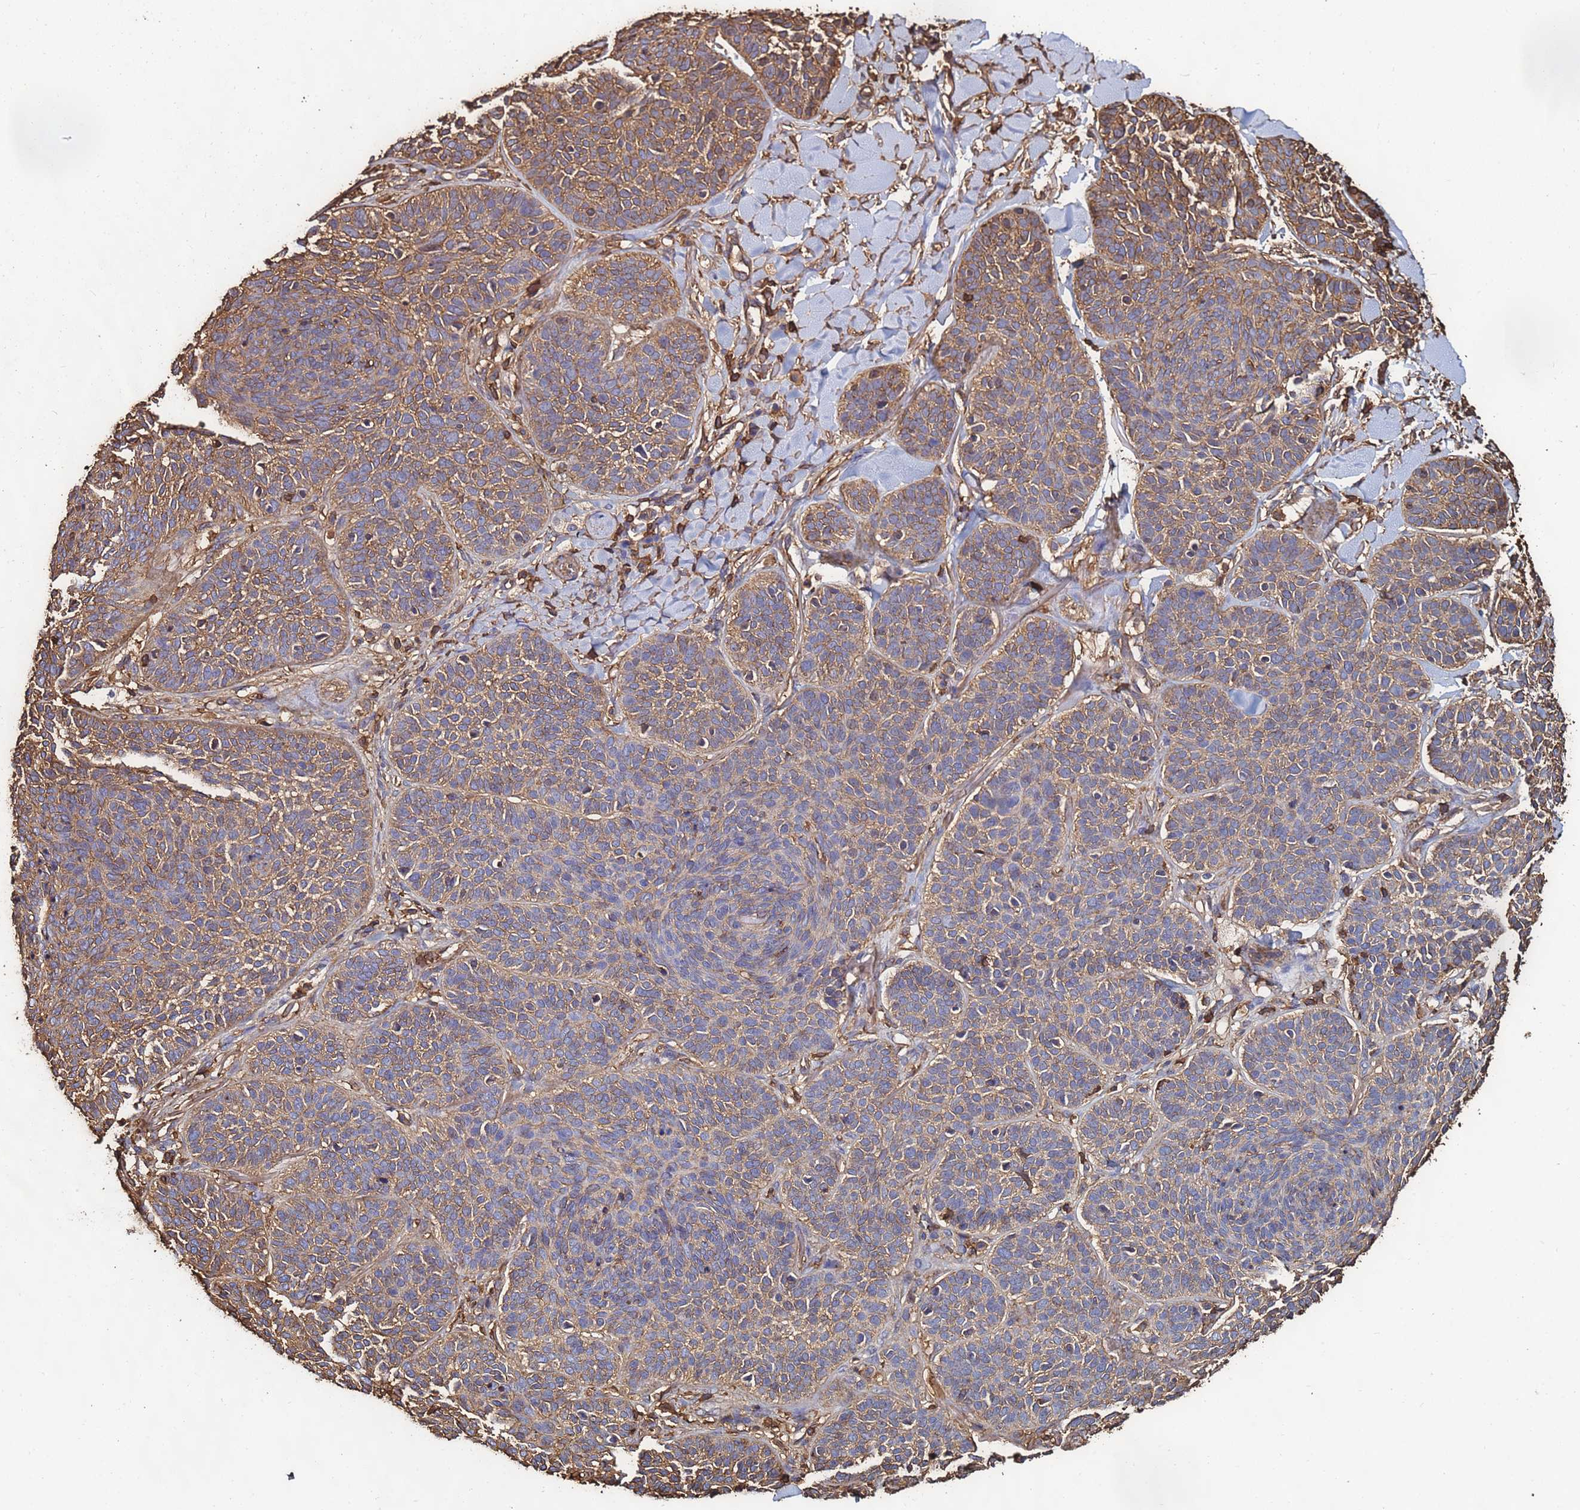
{"staining": {"intensity": "moderate", "quantity": "25%-75%", "location": "cytoplasmic/membranous"}, "tissue": "skin cancer", "cell_type": "Tumor cells", "image_type": "cancer", "snomed": [{"axis": "morphology", "description": "Basal cell carcinoma"}, {"axis": "topography", "description": "Skin"}], "caption": "The micrograph shows a brown stain indicating the presence of a protein in the cytoplasmic/membranous of tumor cells in skin cancer (basal cell carcinoma).", "gene": "ACTB", "patient": {"sex": "male", "age": 85}}